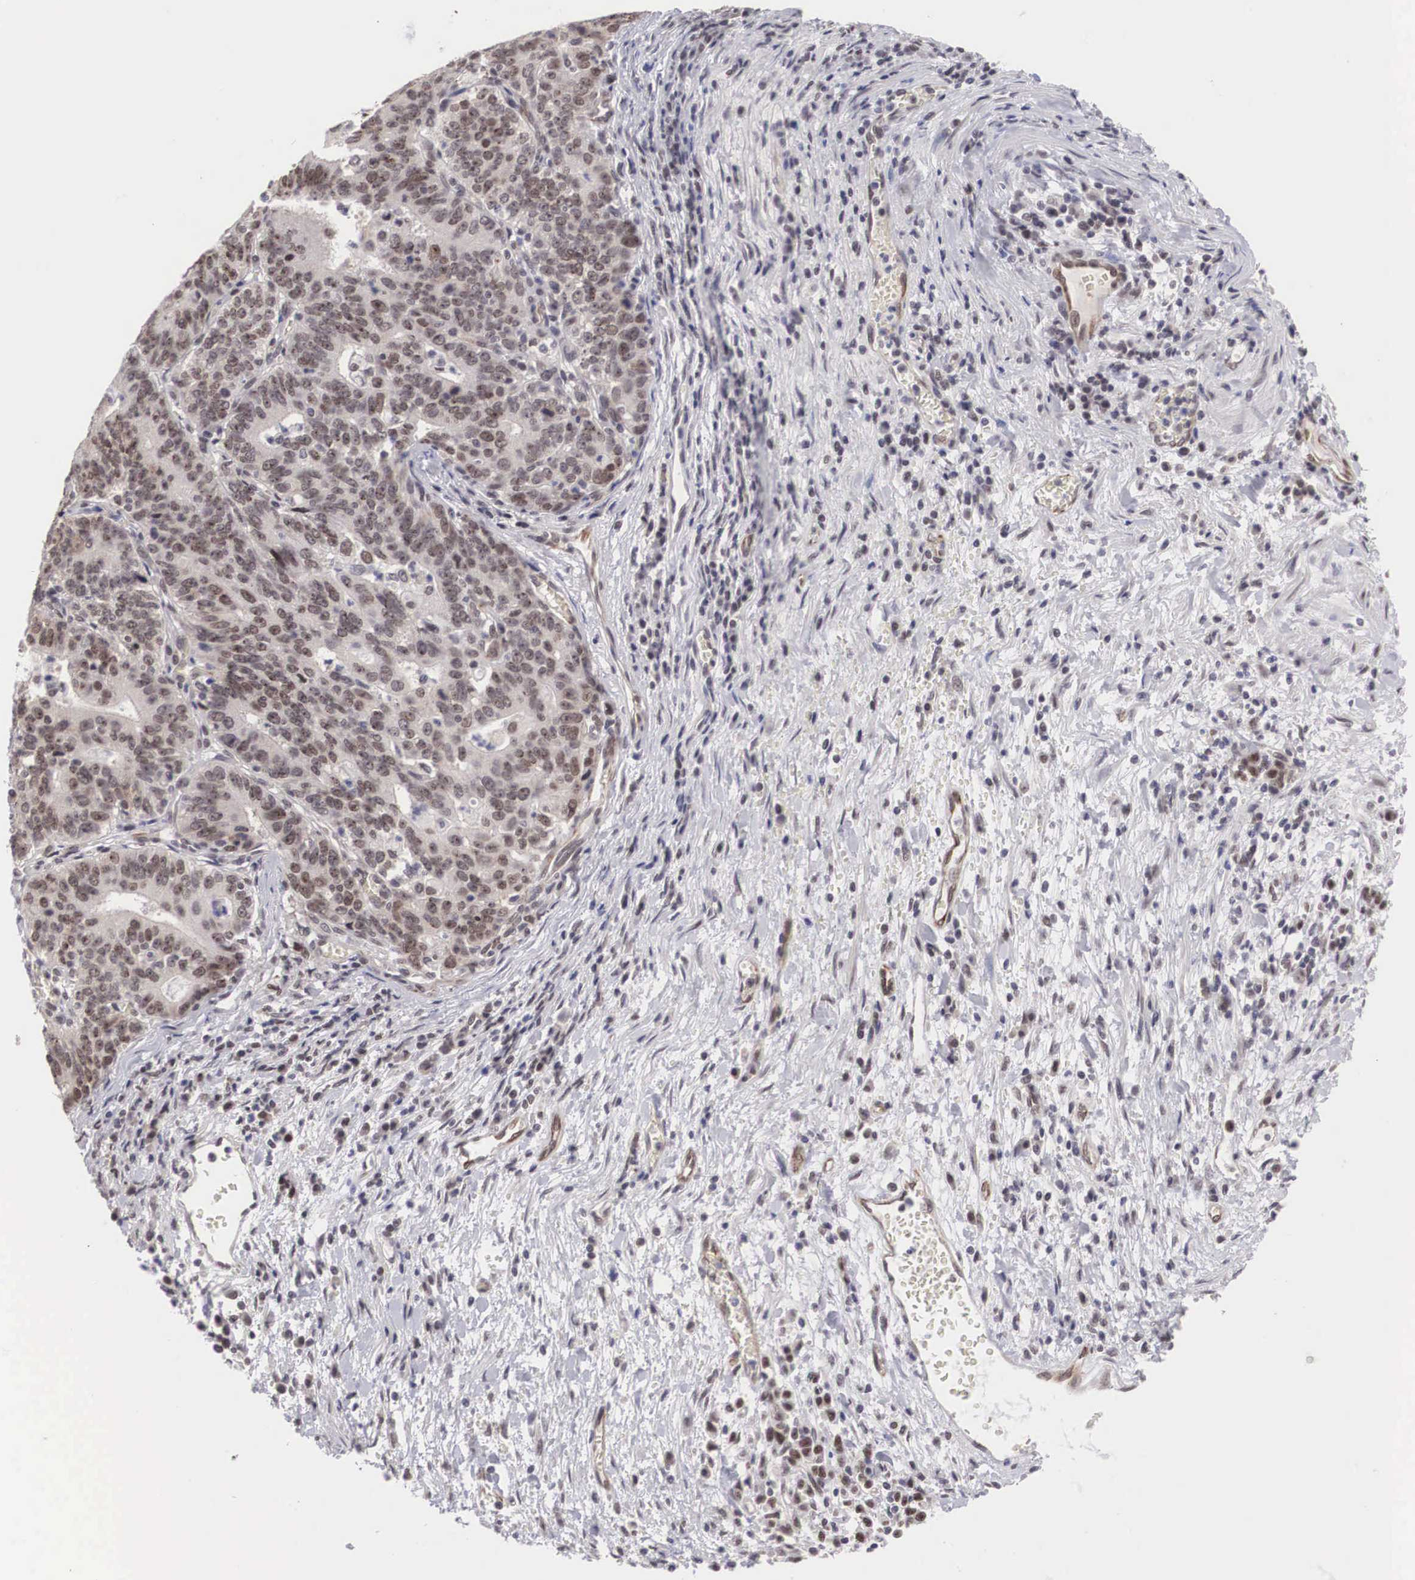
{"staining": {"intensity": "weak", "quantity": "25%-75%", "location": "nuclear"}, "tissue": "stomach cancer", "cell_type": "Tumor cells", "image_type": "cancer", "snomed": [{"axis": "morphology", "description": "Adenocarcinoma, NOS"}, {"axis": "topography", "description": "Stomach, upper"}], "caption": "The micrograph displays immunohistochemical staining of stomach cancer (adenocarcinoma). There is weak nuclear staining is seen in approximately 25%-75% of tumor cells.", "gene": "MORC2", "patient": {"sex": "female", "age": 50}}